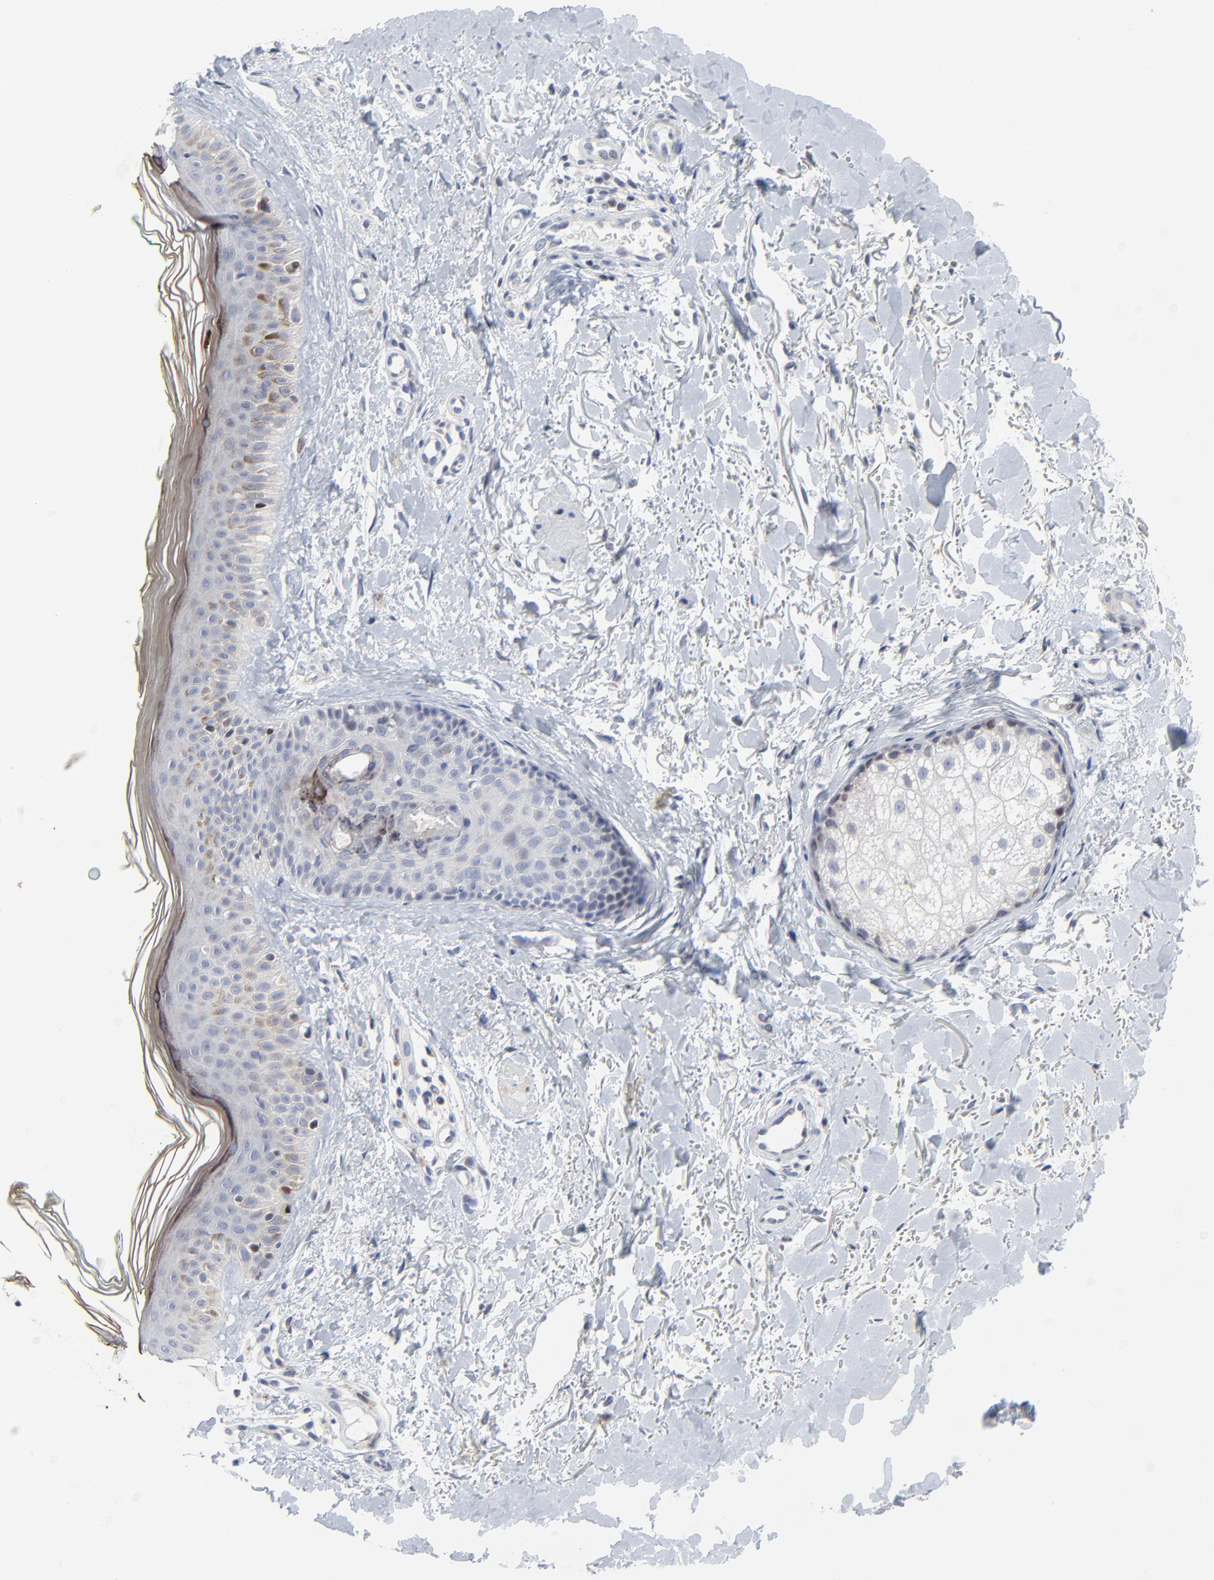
{"staining": {"intensity": "negative", "quantity": "none", "location": "none"}, "tissue": "skin", "cell_type": "Fibroblasts", "image_type": "normal", "snomed": [{"axis": "morphology", "description": "Normal tissue, NOS"}, {"axis": "topography", "description": "Skin"}], "caption": "An image of skin stained for a protein shows no brown staining in fibroblasts.", "gene": "LNX1", "patient": {"sex": "male", "age": 71}}